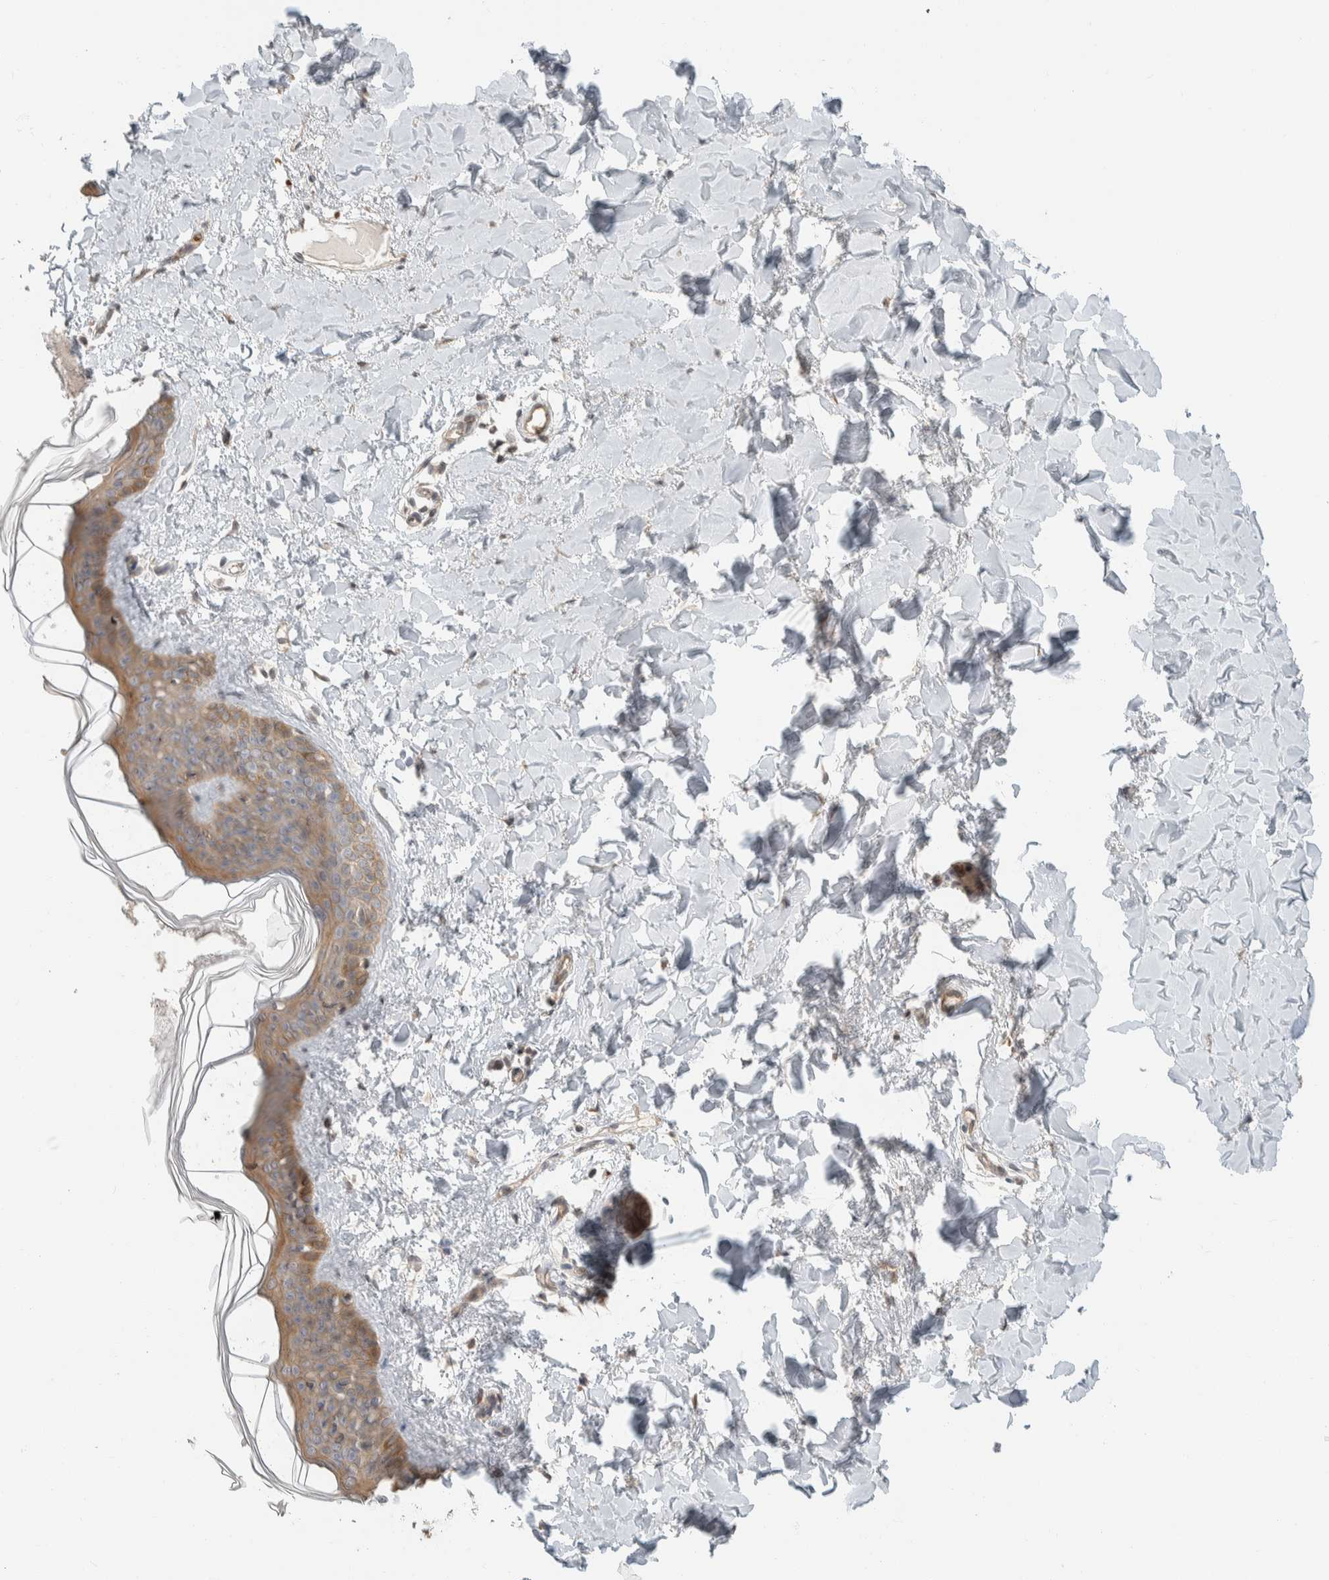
{"staining": {"intensity": "weak", "quantity": ">75%", "location": "cytoplasmic/membranous"}, "tissue": "skin", "cell_type": "Fibroblasts", "image_type": "normal", "snomed": [{"axis": "morphology", "description": "Normal tissue, NOS"}, {"axis": "topography", "description": "Skin"}], "caption": "DAB (3,3'-diaminobenzidine) immunohistochemical staining of benign skin demonstrates weak cytoplasmic/membranous protein staining in about >75% of fibroblasts.", "gene": "ZBTB2", "patient": {"sex": "female", "age": 17}}